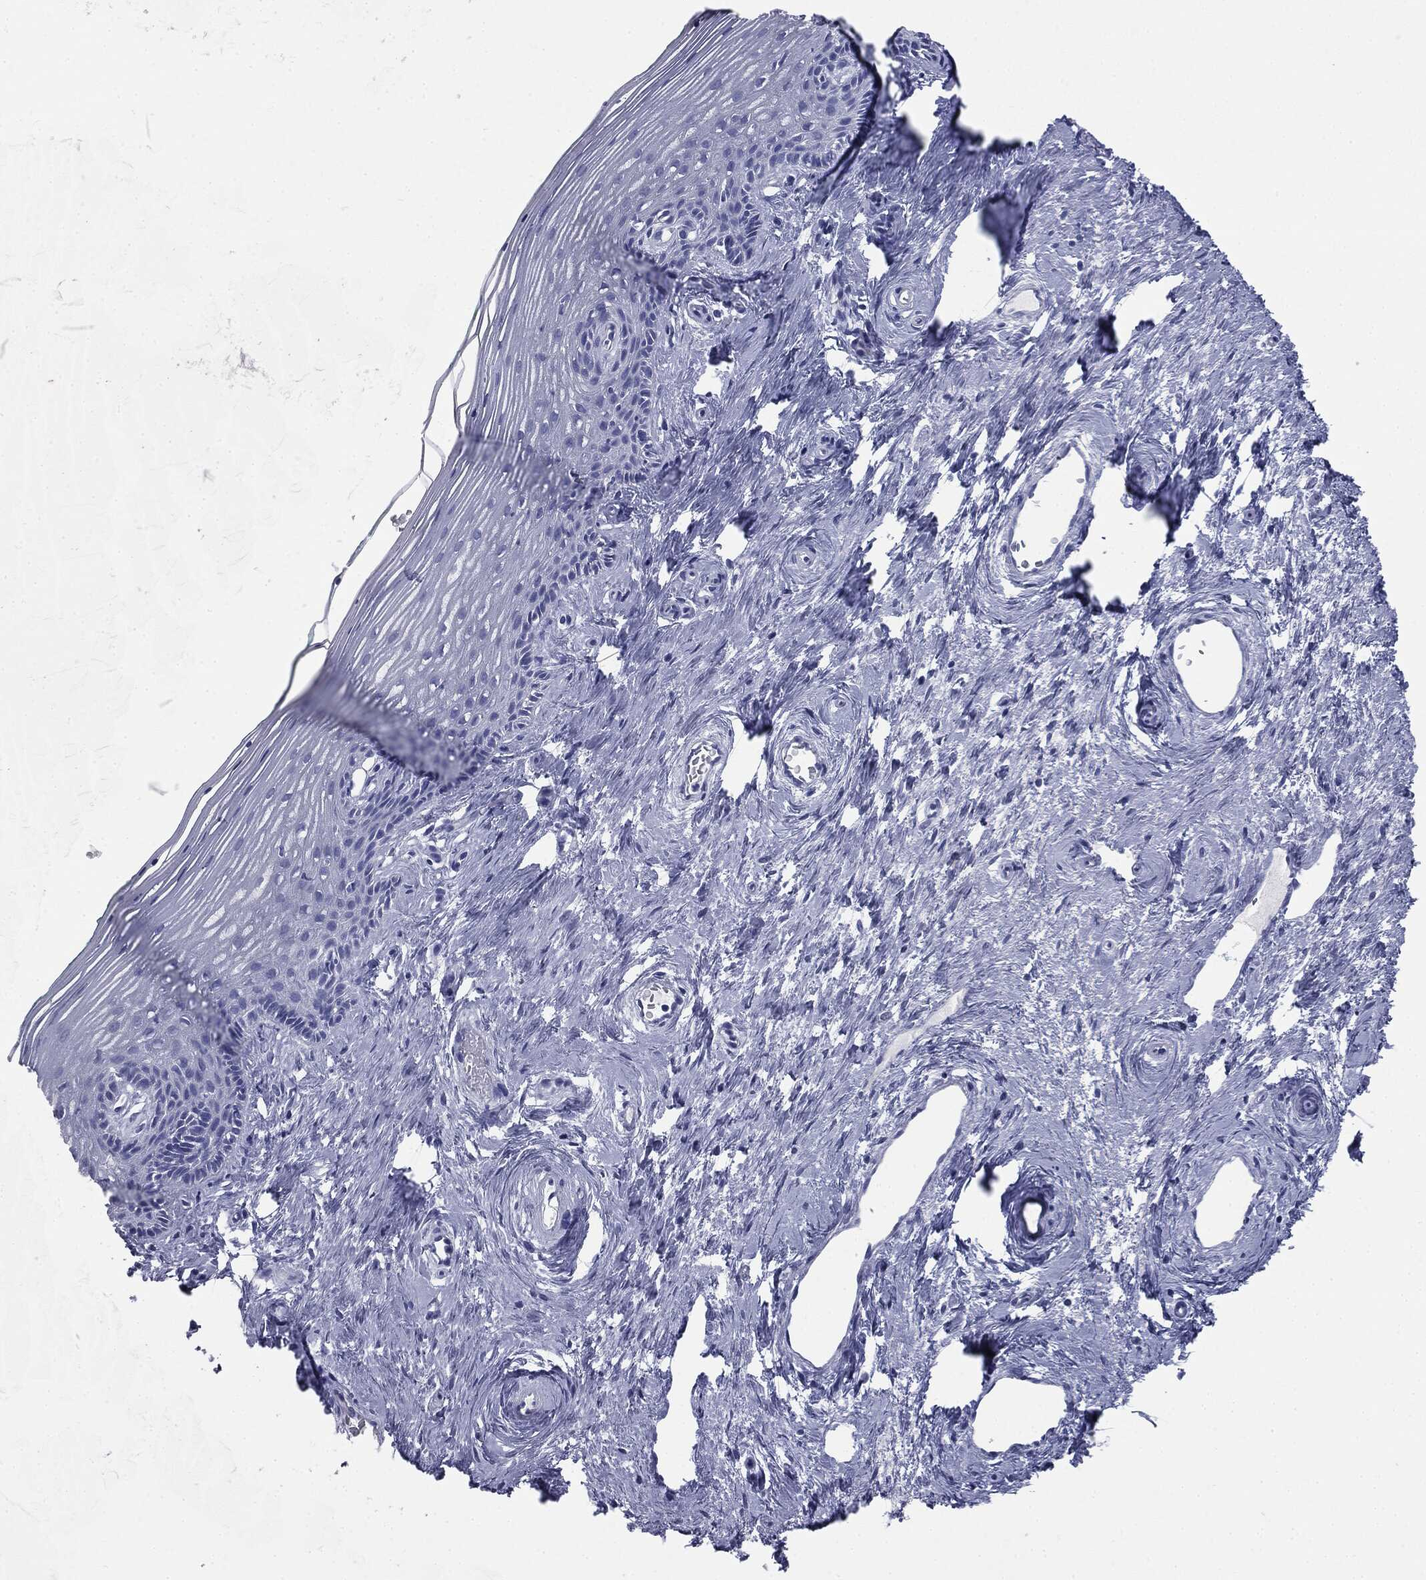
{"staining": {"intensity": "negative", "quantity": "none", "location": "none"}, "tissue": "vagina", "cell_type": "Squamous epithelial cells", "image_type": "normal", "snomed": [{"axis": "morphology", "description": "Normal tissue, NOS"}, {"axis": "topography", "description": "Vagina"}], "caption": "Vagina was stained to show a protein in brown. There is no significant staining in squamous epithelial cells. Nuclei are stained in blue.", "gene": "ATP2A1", "patient": {"sex": "female", "age": 45}}